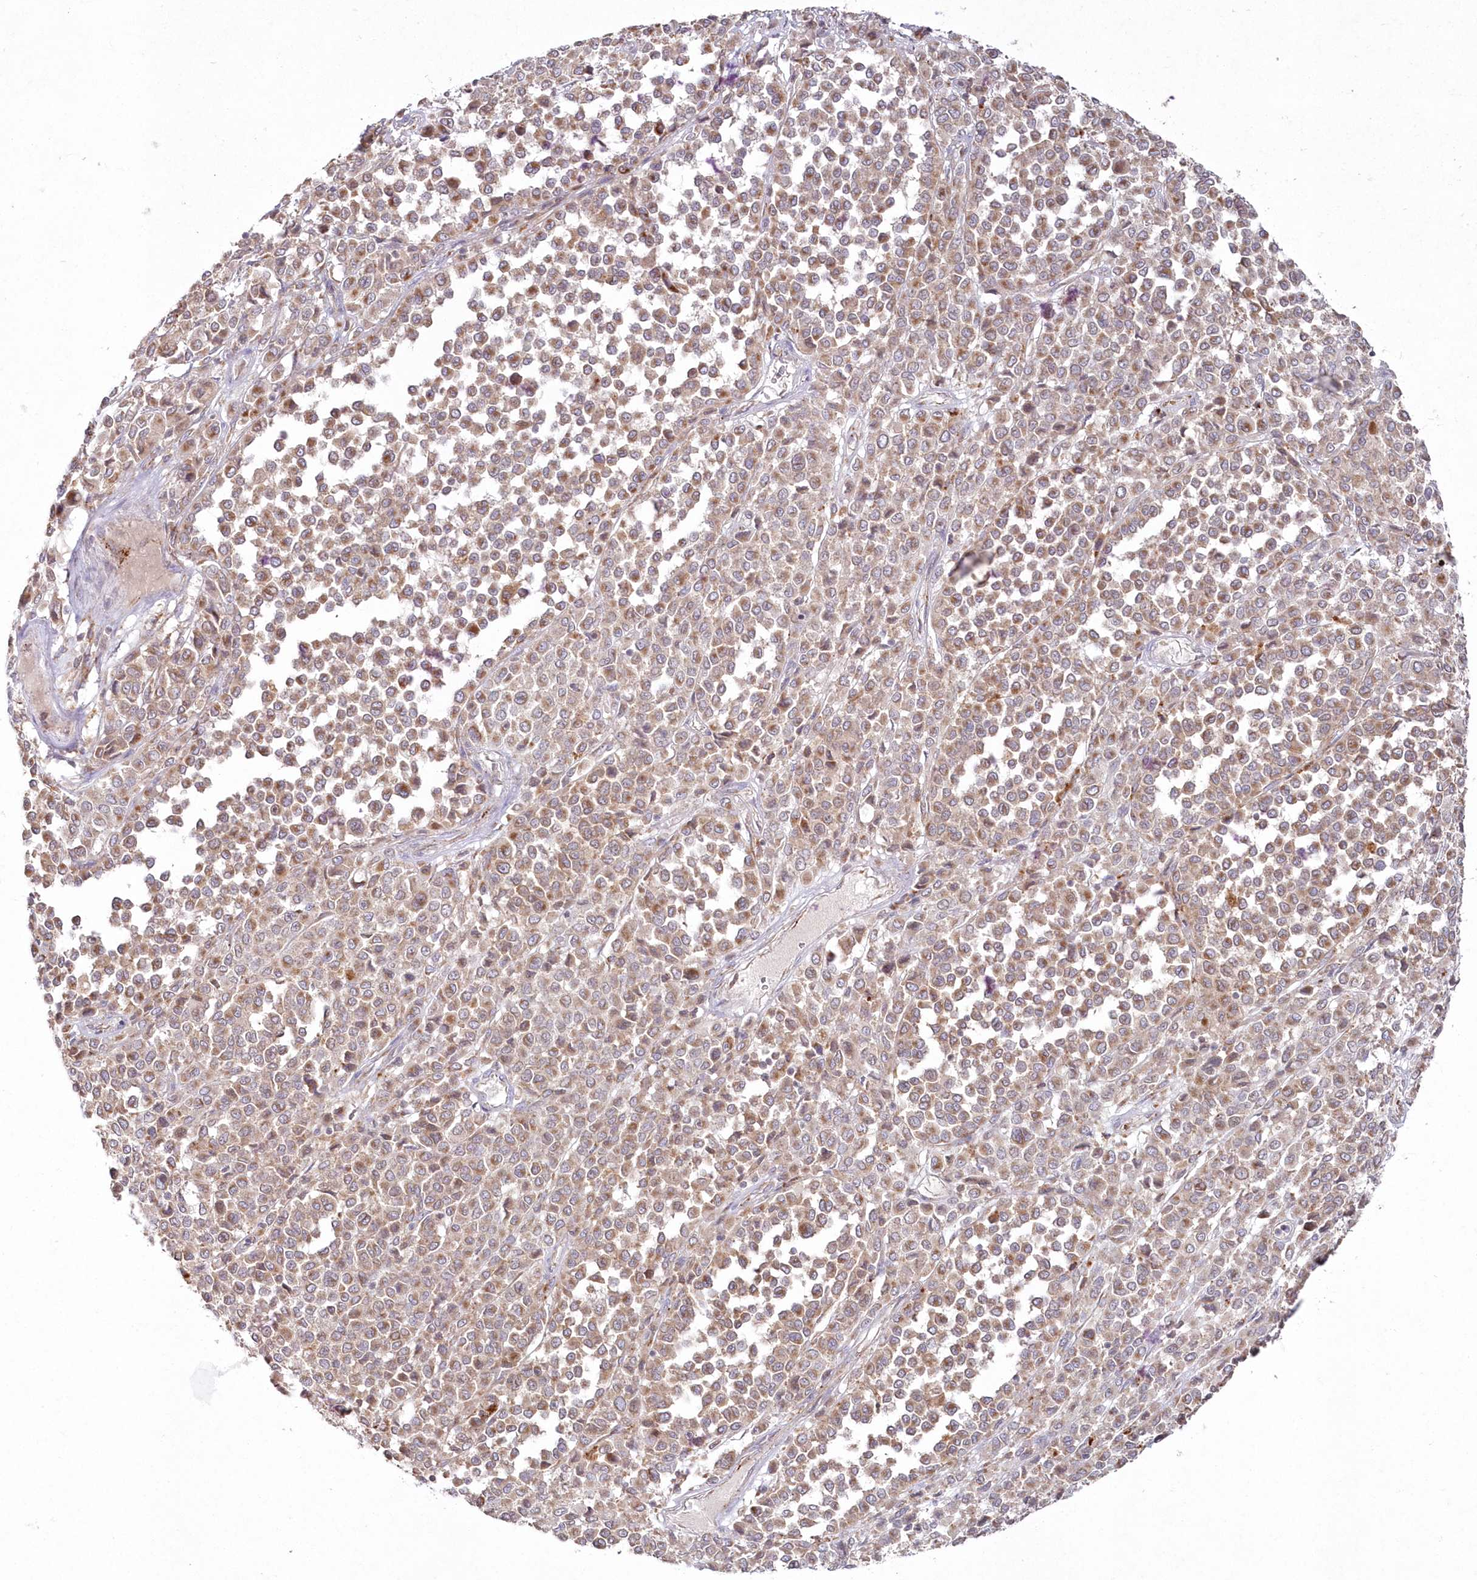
{"staining": {"intensity": "moderate", "quantity": ">75%", "location": "cytoplasmic/membranous"}, "tissue": "melanoma", "cell_type": "Tumor cells", "image_type": "cancer", "snomed": [{"axis": "morphology", "description": "Malignant melanoma, Metastatic site"}, {"axis": "topography", "description": "Pancreas"}], "caption": "Human melanoma stained with a brown dye displays moderate cytoplasmic/membranous positive expression in about >75% of tumor cells.", "gene": "ARSB", "patient": {"sex": "female", "age": 30}}